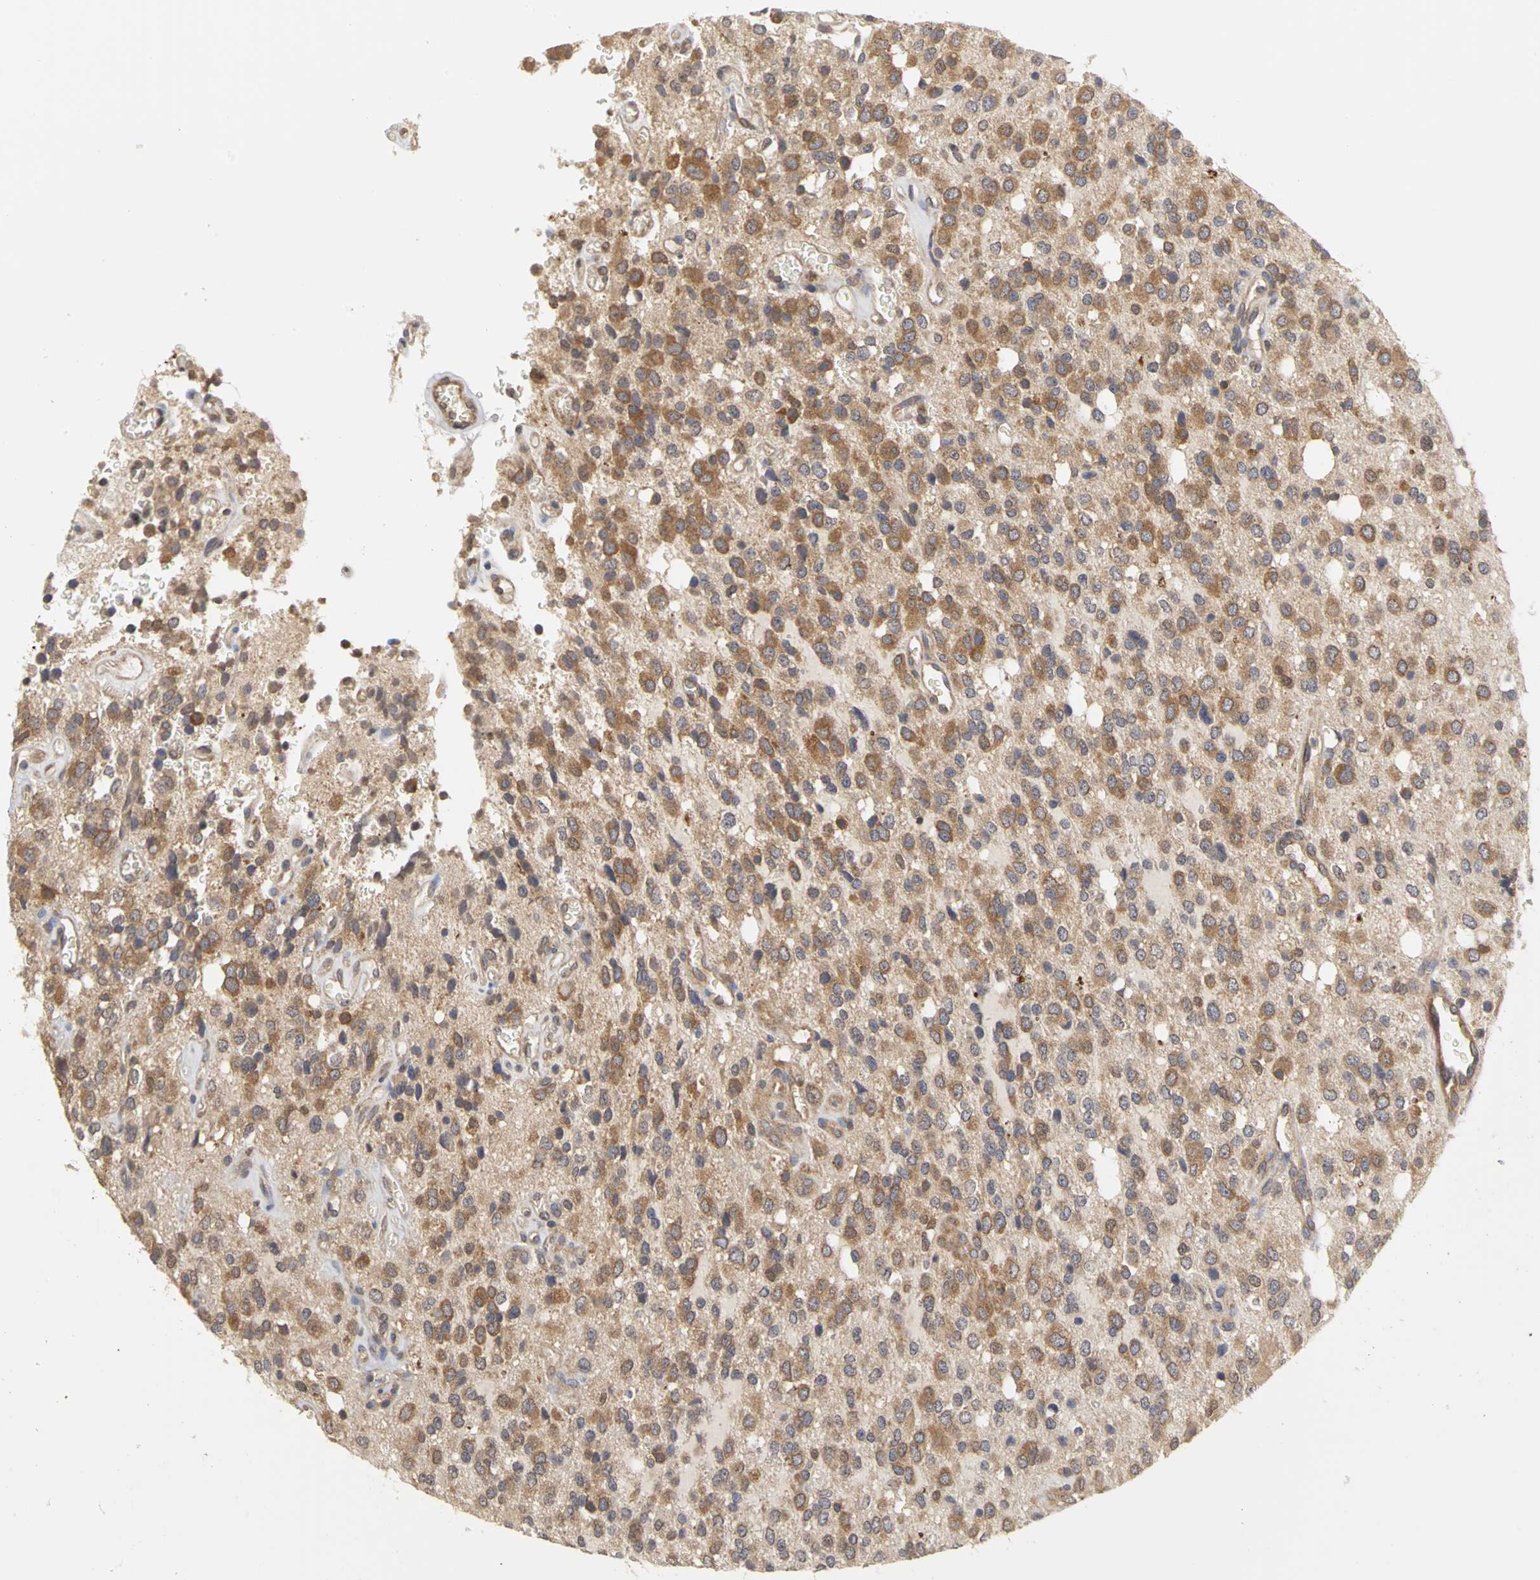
{"staining": {"intensity": "moderate", "quantity": ">75%", "location": "cytoplasmic/membranous"}, "tissue": "glioma", "cell_type": "Tumor cells", "image_type": "cancer", "snomed": [{"axis": "morphology", "description": "Glioma, malignant, High grade"}, {"axis": "topography", "description": "Brain"}], "caption": "Moderate cytoplasmic/membranous staining for a protein is present in approximately >75% of tumor cells of glioma using immunohistochemistry.", "gene": "IRAK1", "patient": {"sex": "male", "age": 47}}